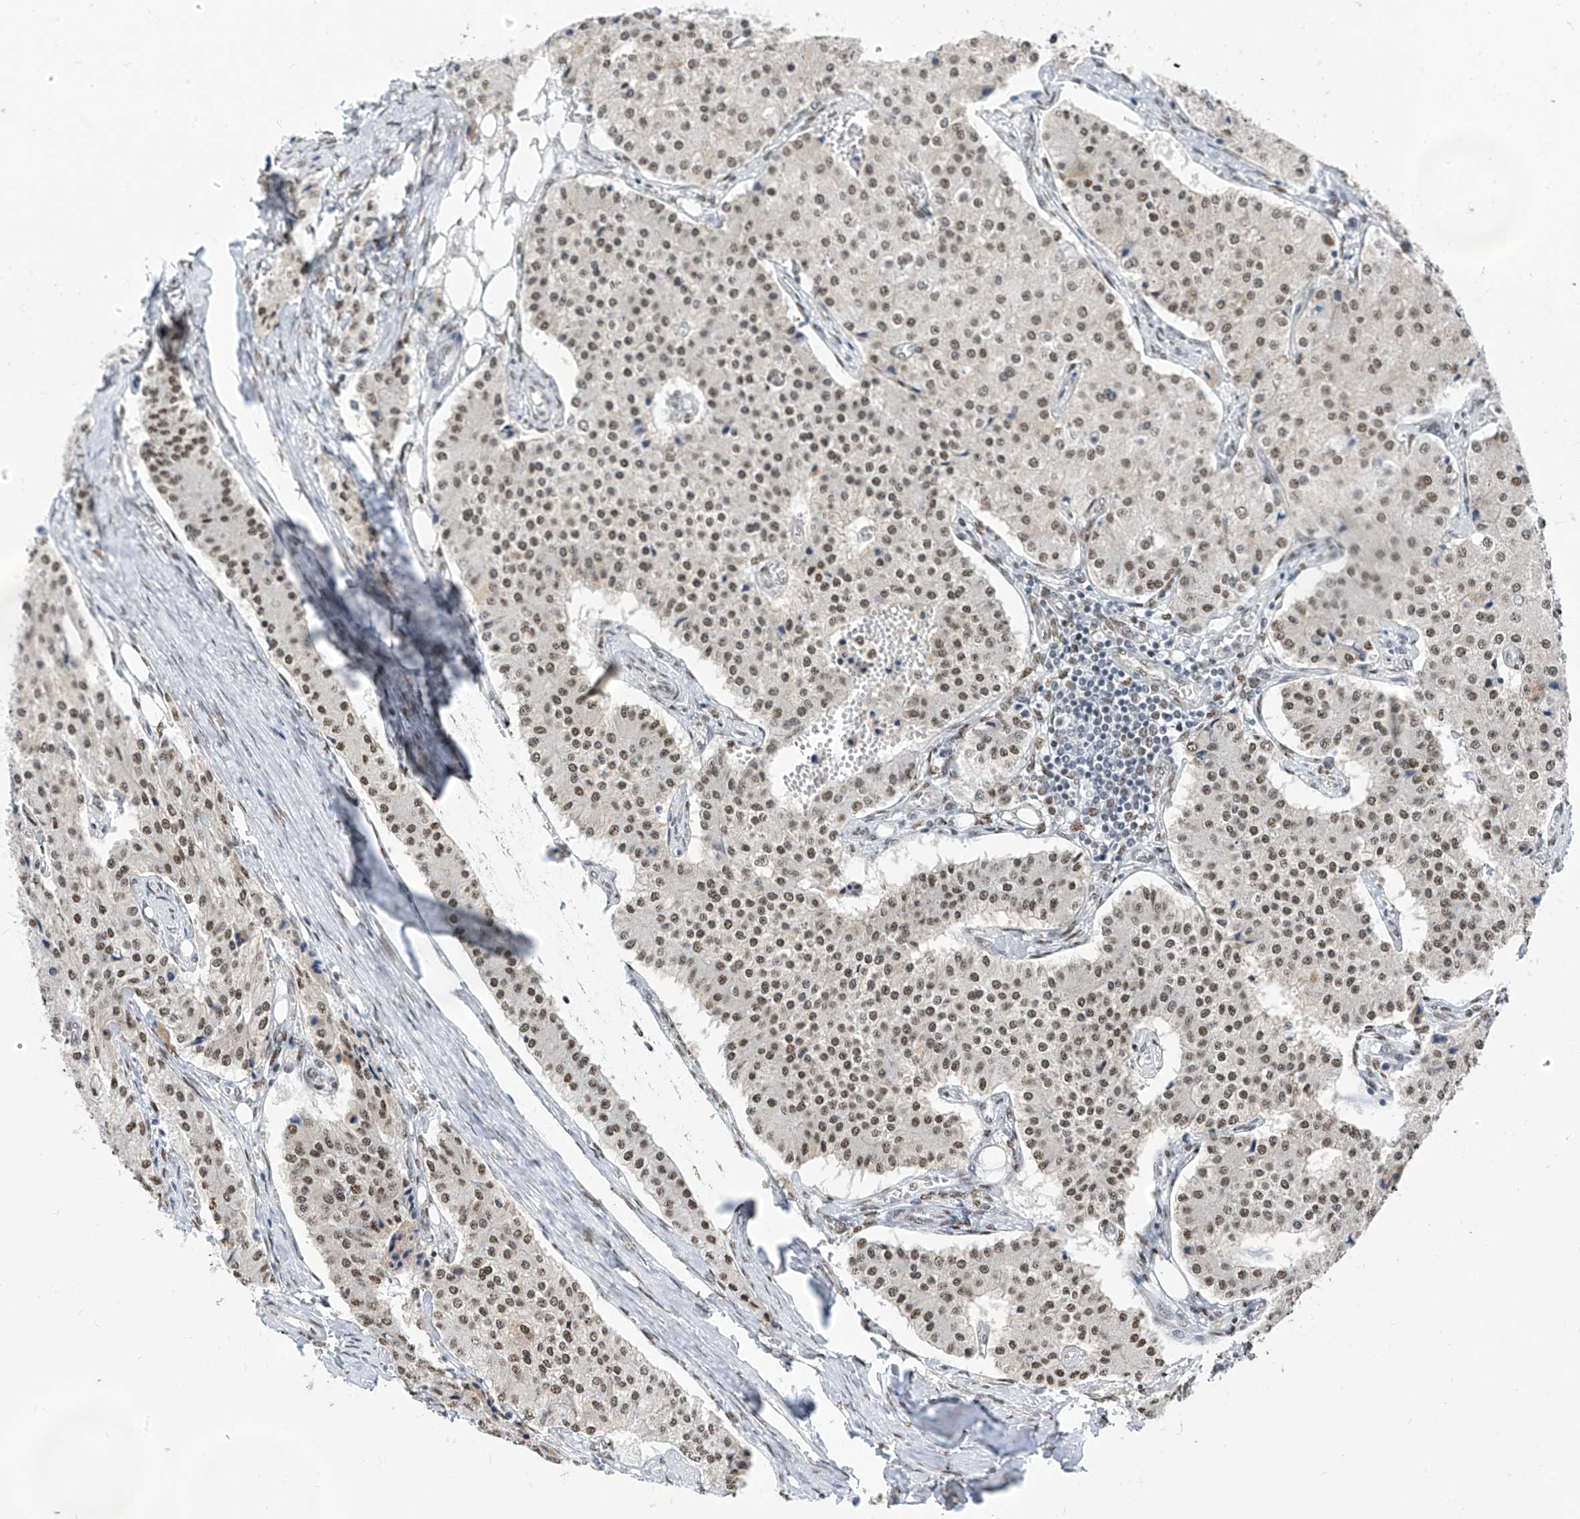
{"staining": {"intensity": "moderate", "quantity": ">75%", "location": "nuclear"}, "tissue": "carcinoid", "cell_type": "Tumor cells", "image_type": "cancer", "snomed": [{"axis": "morphology", "description": "Carcinoid, malignant, NOS"}, {"axis": "topography", "description": "Colon"}], "caption": "Immunohistochemical staining of carcinoid reveals medium levels of moderate nuclear staining in about >75% of tumor cells.", "gene": "KHSRP", "patient": {"sex": "female", "age": 52}}